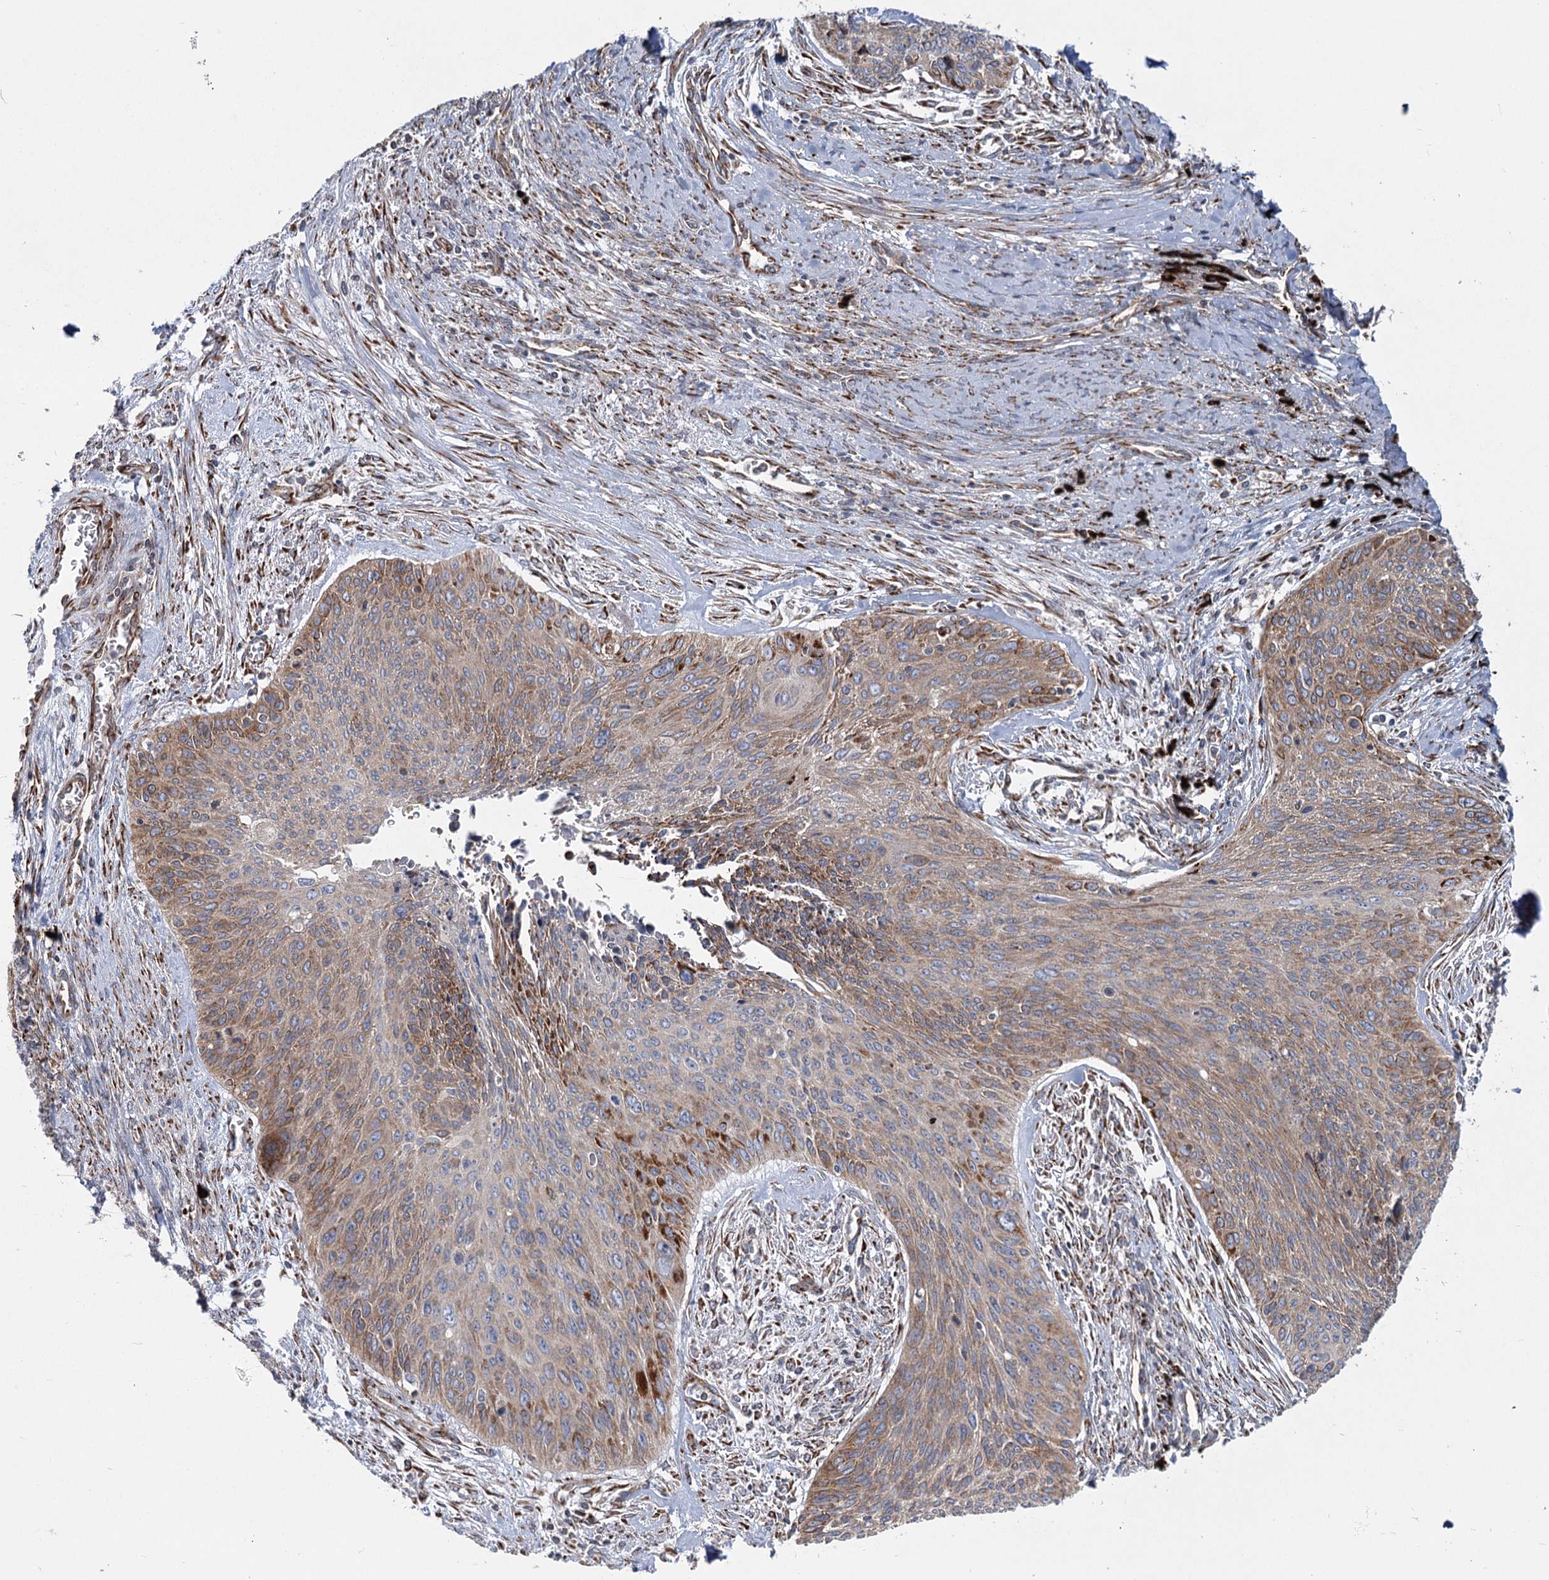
{"staining": {"intensity": "moderate", "quantity": ">75%", "location": "cytoplasmic/membranous"}, "tissue": "cervical cancer", "cell_type": "Tumor cells", "image_type": "cancer", "snomed": [{"axis": "morphology", "description": "Squamous cell carcinoma, NOS"}, {"axis": "topography", "description": "Cervix"}], "caption": "Immunohistochemical staining of human cervical squamous cell carcinoma displays moderate cytoplasmic/membranous protein staining in about >75% of tumor cells. The staining is performed using DAB brown chromogen to label protein expression. The nuclei are counter-stained blue using hematoxylin.", "gene": "POGLUT1", "patient": {"sex": "female", "age": 55}}